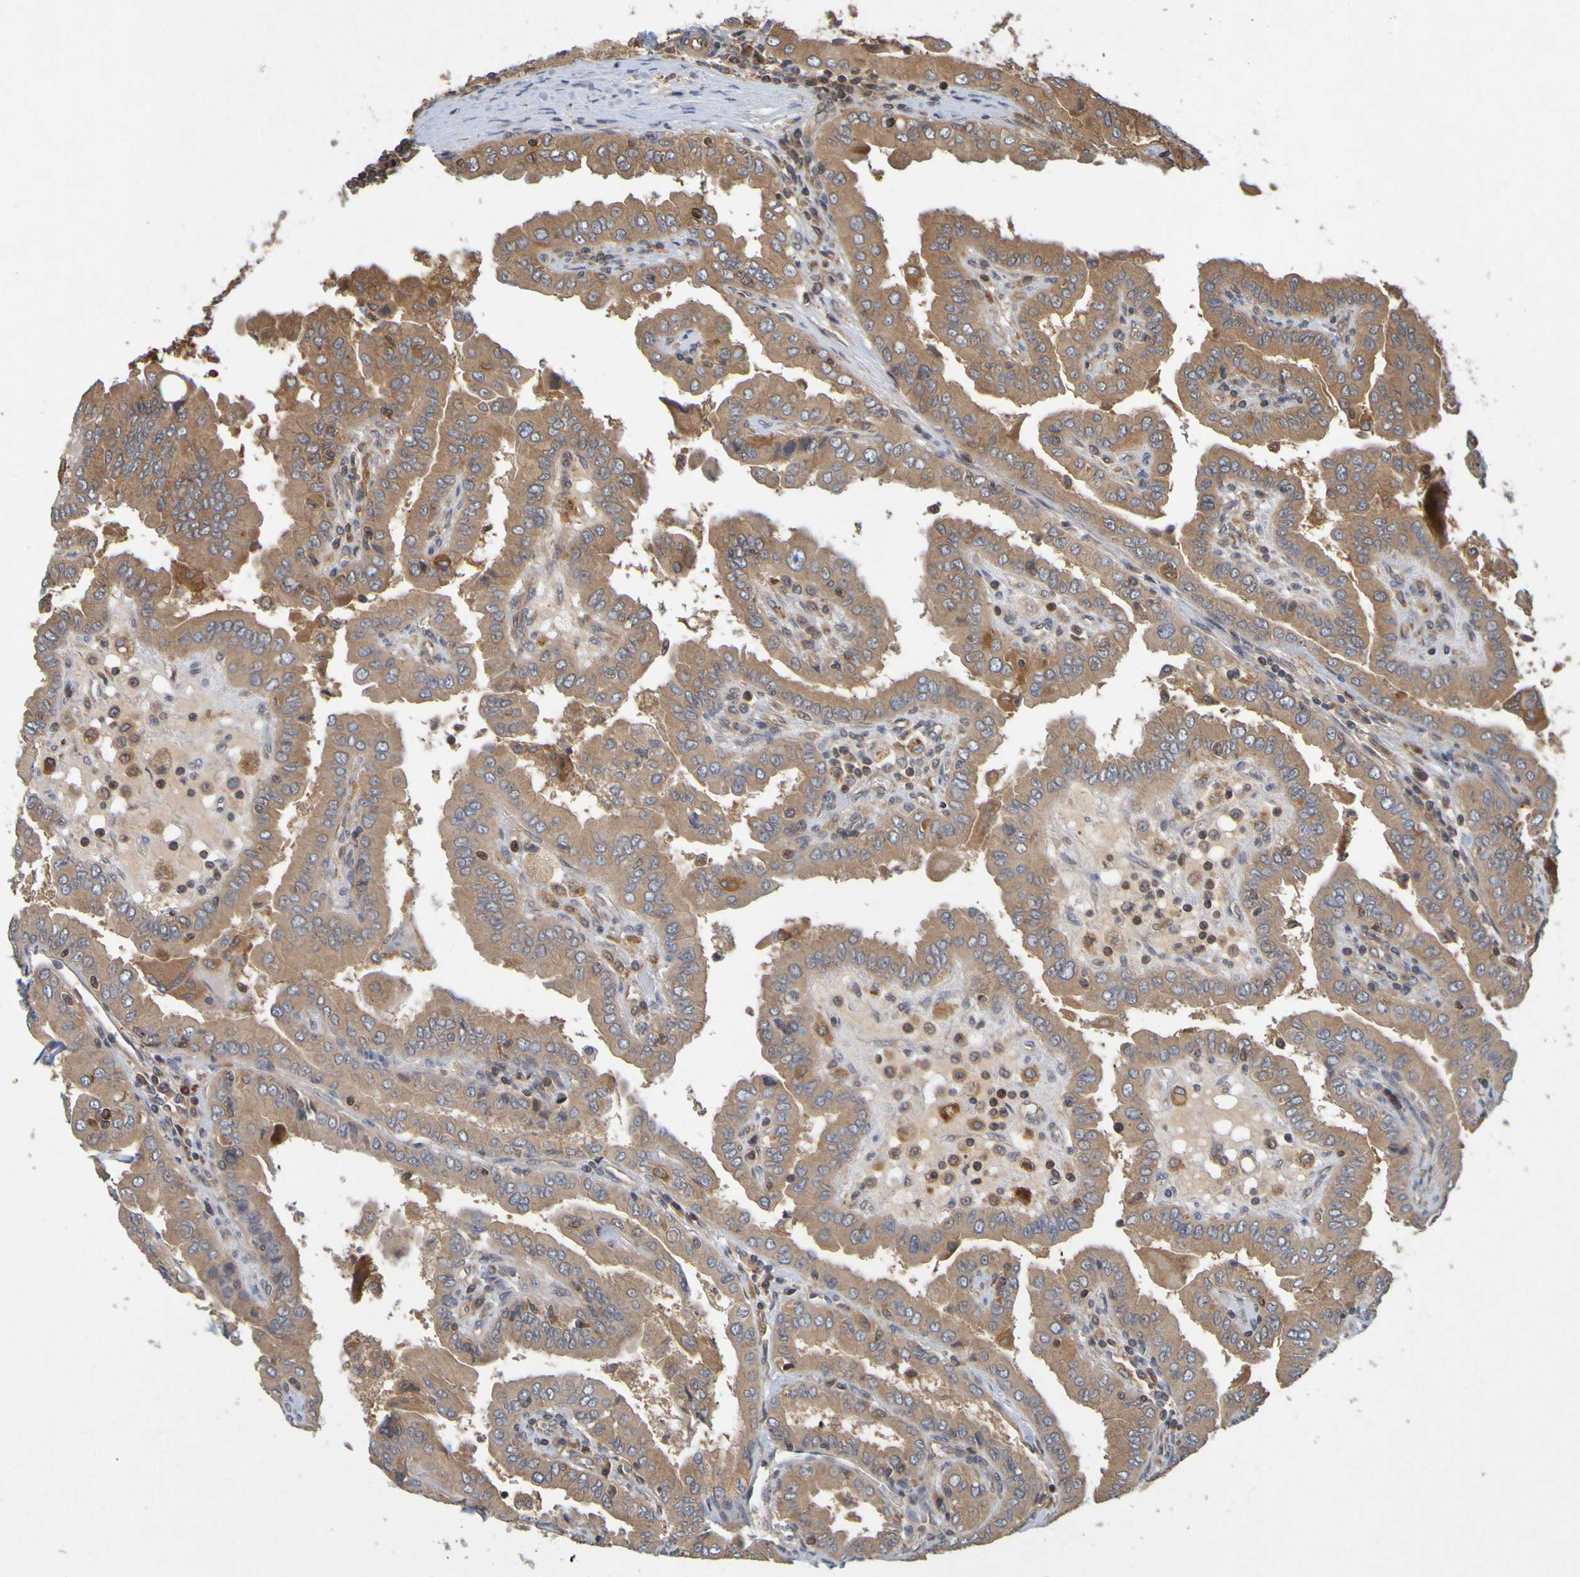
{"staining": {"intensity": "moderate", "quantity": ">75%", "location": "cytoplasmic/membranous"}, "tissue": "thyroid cancer", "cell_type": "Tumor cells", "image_type": "cancer", "snomed": [{"axis": "morphology", "description": "Papillary adenocarcinoma, NOS"}, {"axis": "topography", "description": "Thyroid gland"}], "caption": "Protein expression analysis of thyroid papillary adenocarcinoma displays moderate cytoplasmic/membranous expression in approximately >75% of tumor cells.", "gene": "OCRL", "patient": {"sex": "male", "age": 33}}